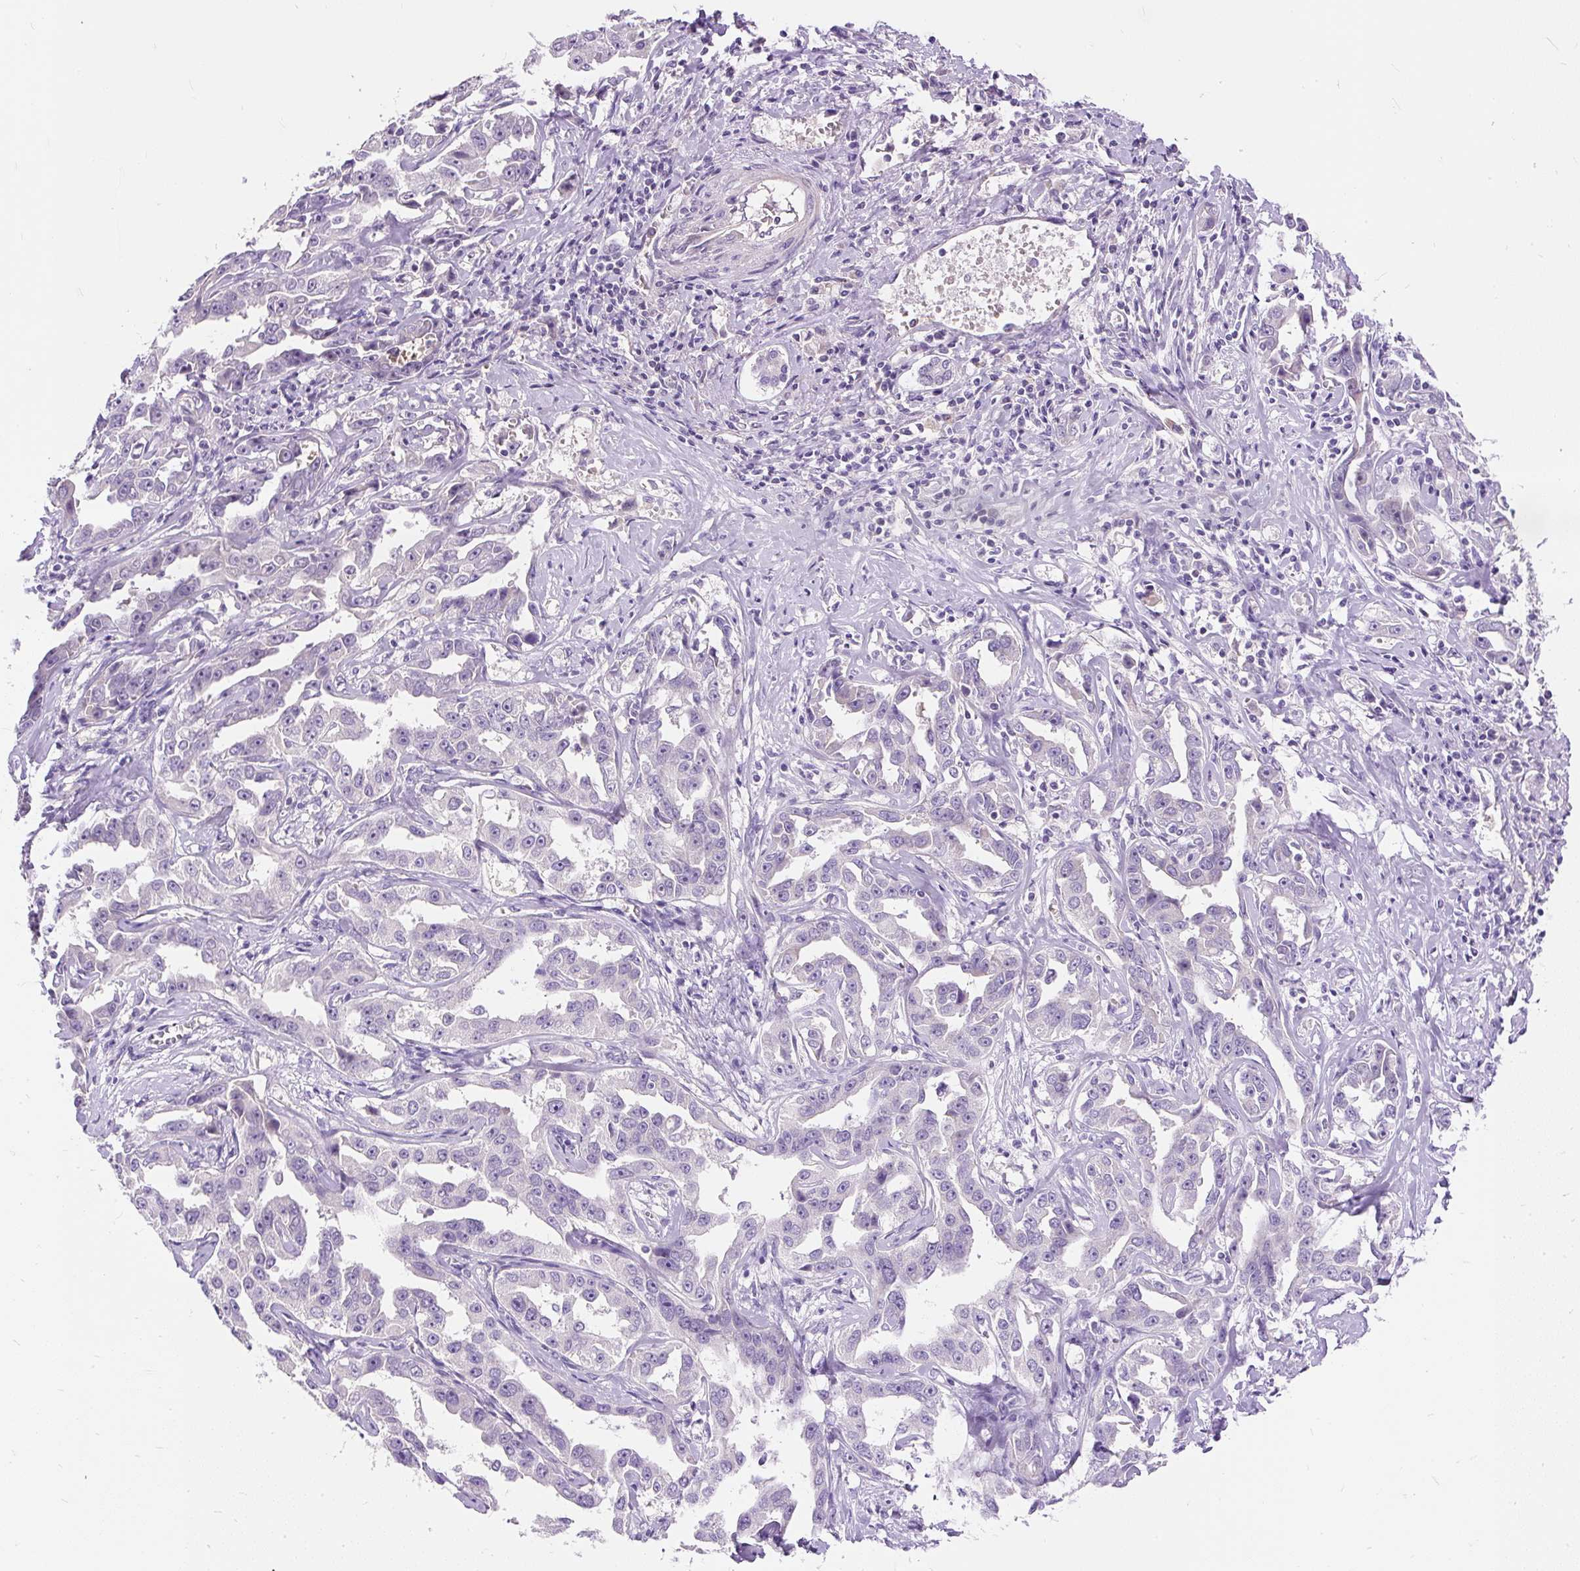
{"staining": {"intensity": "negative", "quantity": "none", "location": "none"}, "tissue": "liver cancer", "cell_type": "Tumor cells", "image_type": "cancer", "snomed": [{"axis": "morphology", "description": "Cholangiocarcinoma"}, {"axis": "topography", "description": "Liver"}], "caption": "Cholangiocarcinoma (liver) was stained to show a protein in brown. There is no significant expression in tumor cells.", "gene": "KRTAP20-3", "patient": {"sex": "male", "age": 59}}